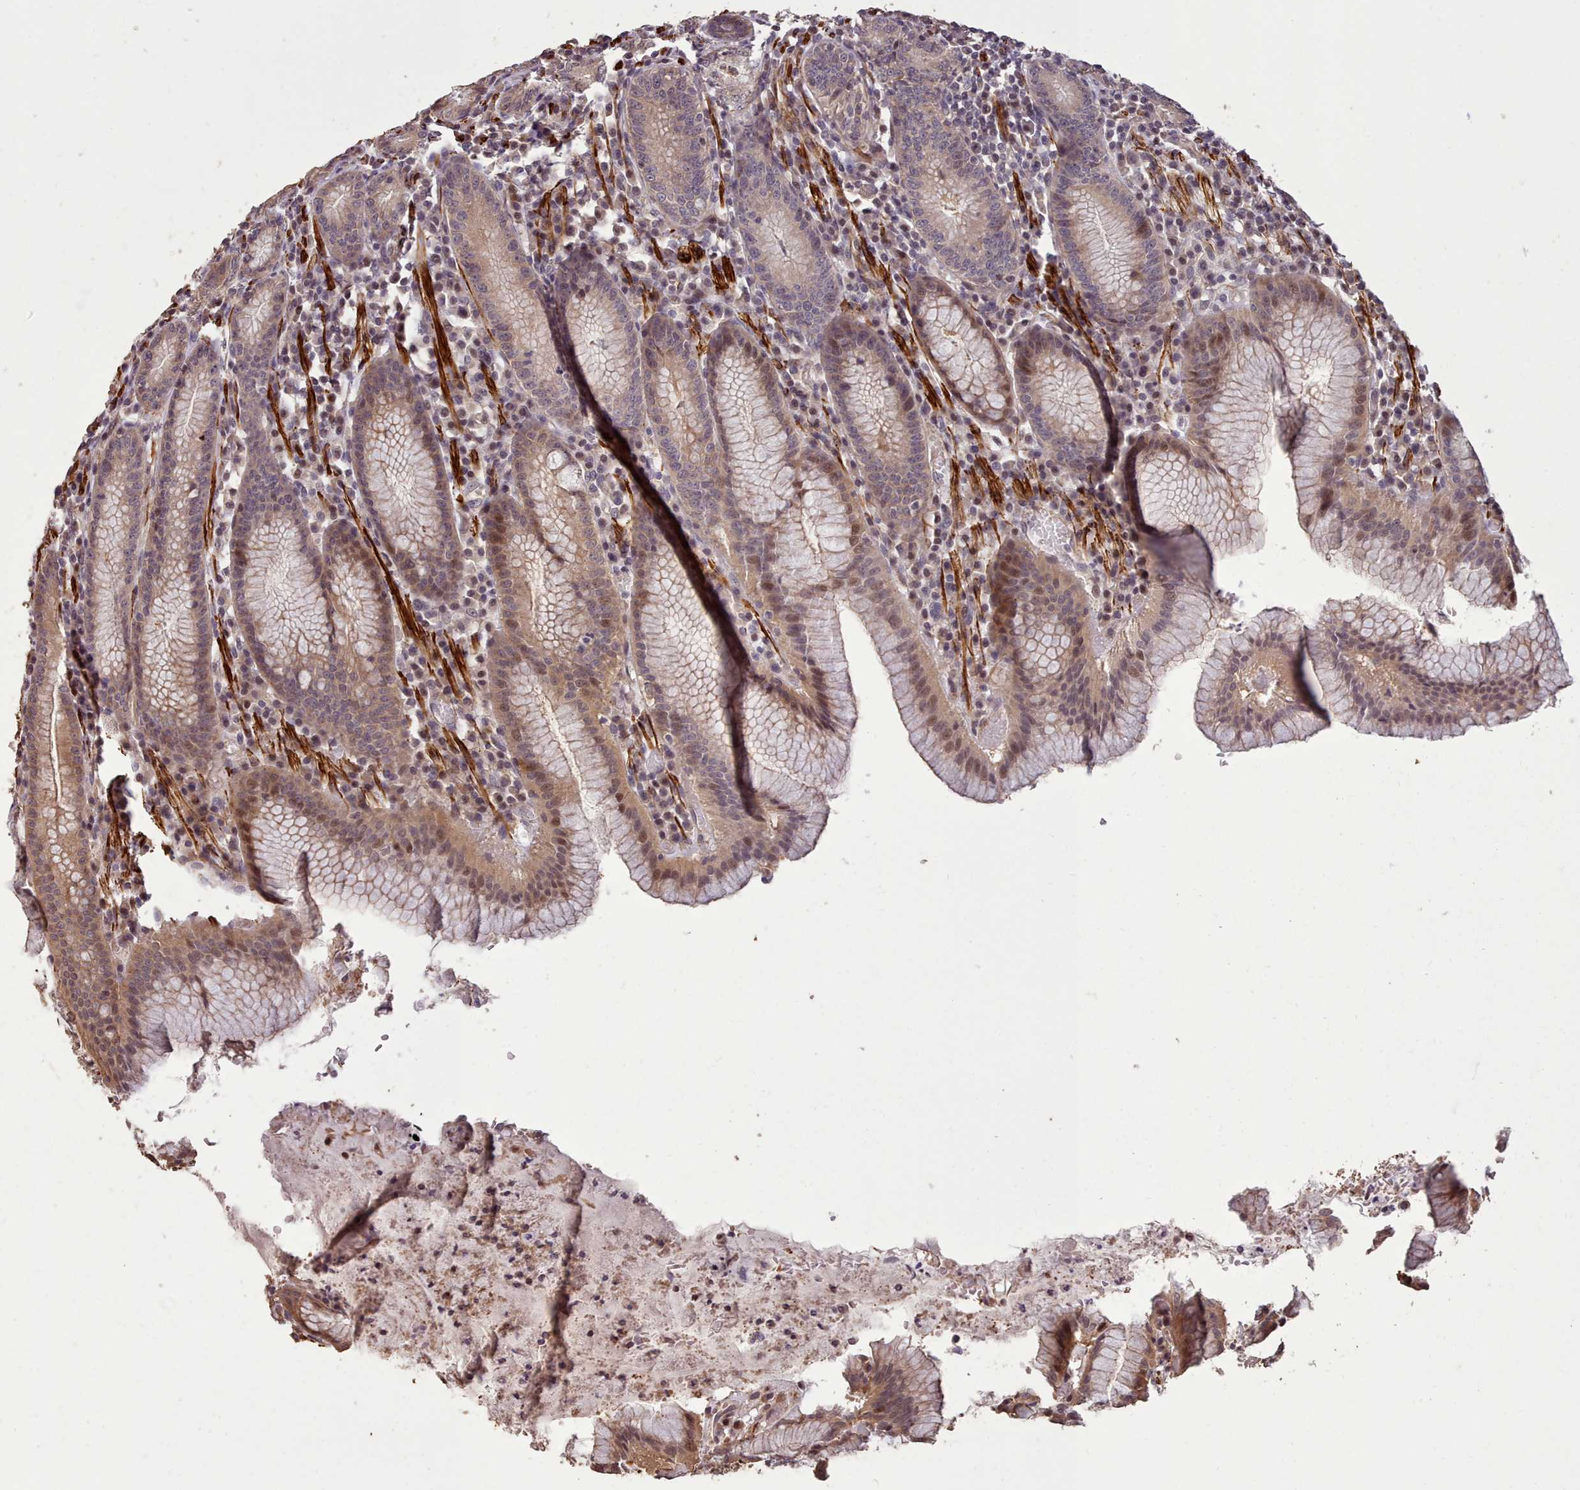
{"staining": {"intensity": "moderate", "quantity": ">75%", "location": "cytoplasmic/membranous,nuclear"}, "tissue": "stomach", "cell_type": "Glandular cells", "image_type": "normal", "snomed": [{"axis": "morphology", "description": "Normal tissue, NOS"}, {"axis": "topography", "description": "Stomach"}], "caption": "Immunohistochemistry (IHC) photomicrograph of normal stomach stained for a protein (brown), which demonstrates medium levels of moderate cytoplasmic/membranous,nuclear positivity in approximately >75% of glandular cells.", "gene": "NLRC4", "patient": {"sex": "male", "age": 55}}